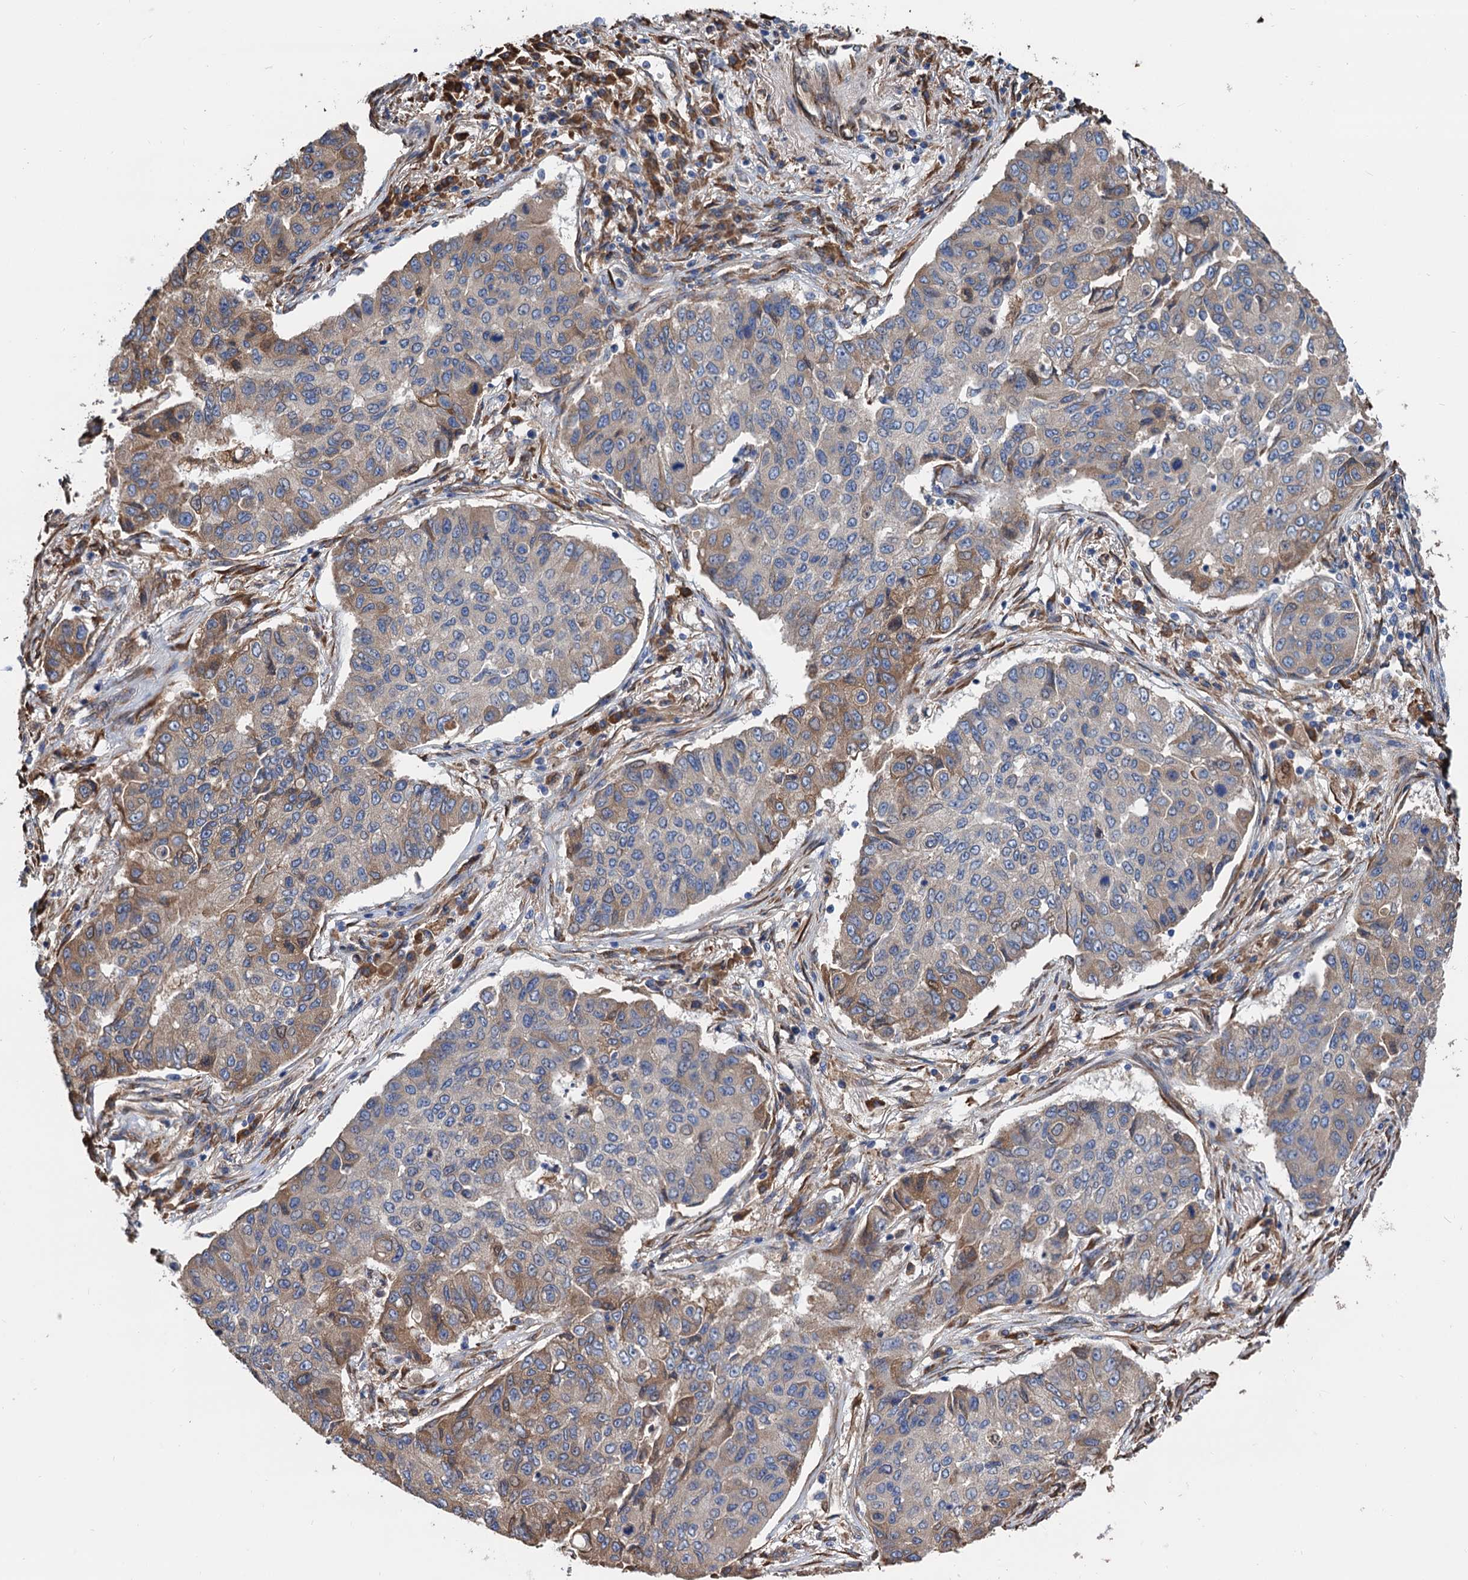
{"staining": {"intensity": "weak", "quantity": "25%-75%", "location": "cytoplasmic/membranous"}, "tissue": "lung cancer", "cell_type": "Tumor cells", "image_type": "cancer", "snomed": [{"axis": "morphology", "description": "Squamous cell carcinoma, NOS"}, {"axis": "topography", "description": "Lung"}], "caption": "Tumor cells demonstrate low levels of weak cytoplasmic/membranous staining in about 25%-75% of cells in squamous cell carcinoma (lung).", "gene": "CNNM1", "patient": {"sex": "male", "age": 74}}